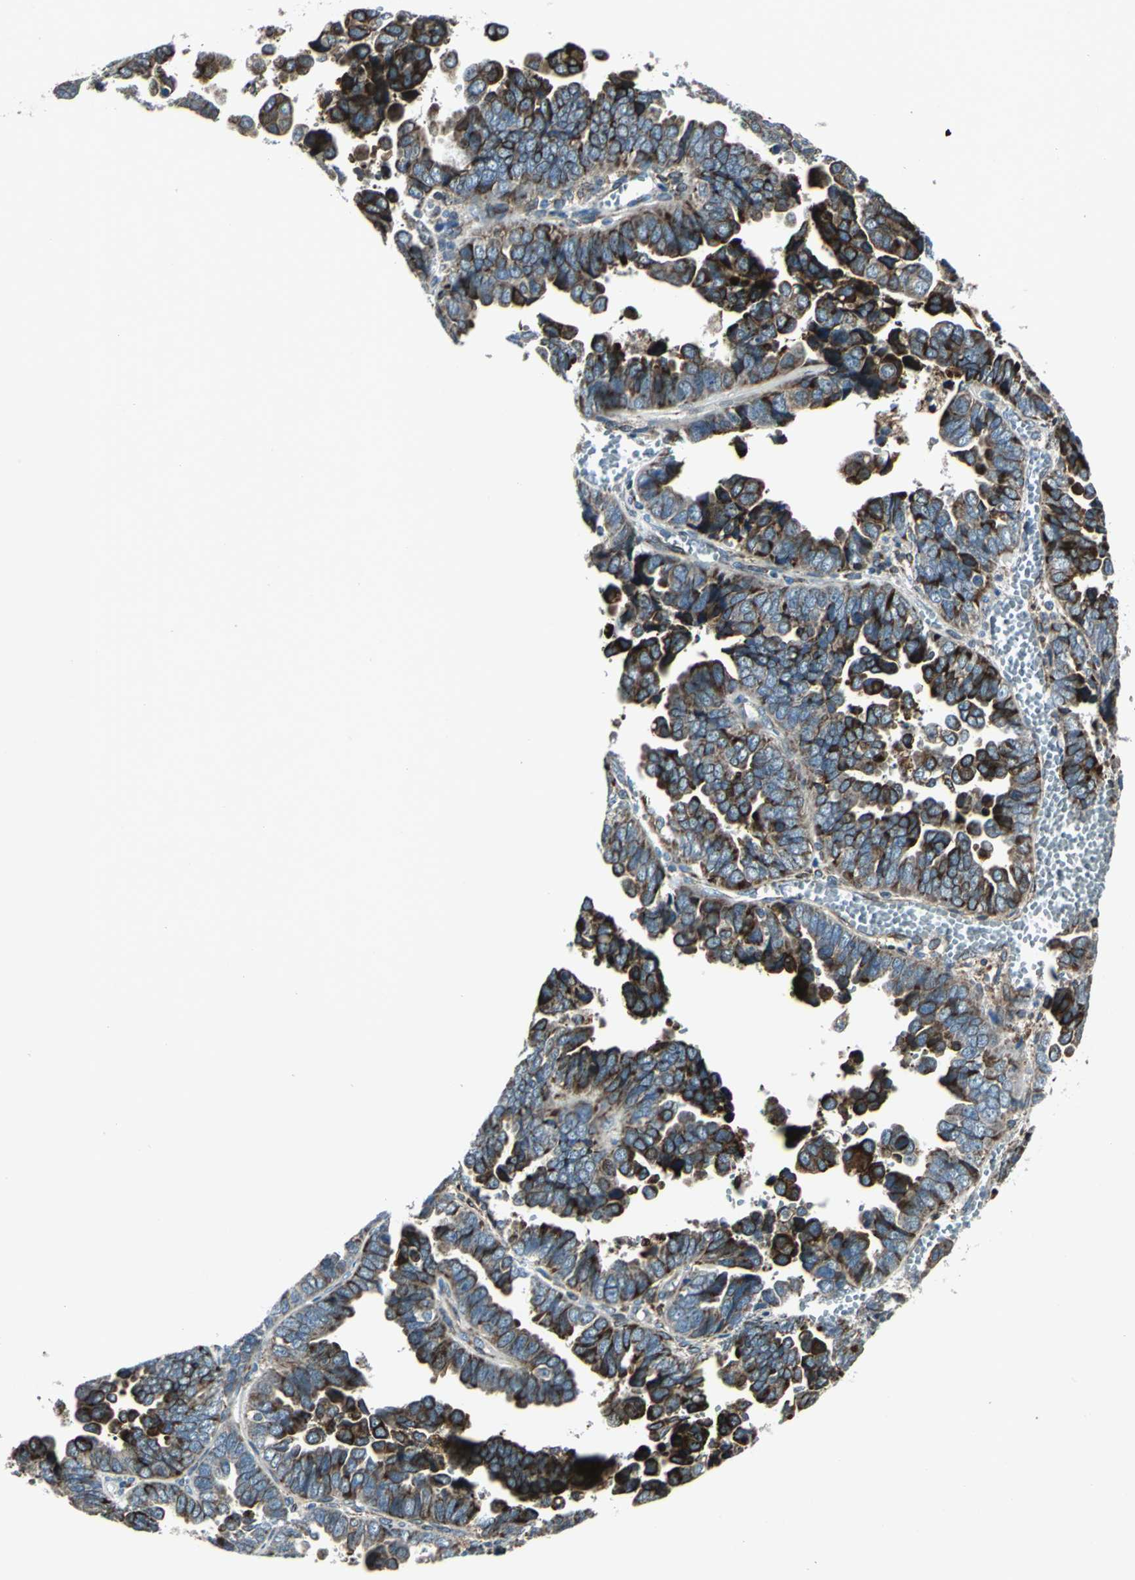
{"staining": {"intensity": "strong", "quantity": ">75%", "location": "cytoplasmic/membranous"}, "tissue": "endometrial cancer", "cell_type": "Tumor cells", "image_type": "cancer", "snomed": [{"axis": "morphology", "description": "Adenocarcinoma, NOS"}, {"axis": "topography", "description": "Endometrium"}], "caption": "About >75% of tumor cells in endometrial cancer (adenocarcinoma) demonstrate strong cytoplasmic/membranous protein positivity as visualized by brown immunohistochemical staining.", "gene": "HTATIP2", "patient": {"sex": "female", "age": 75}}